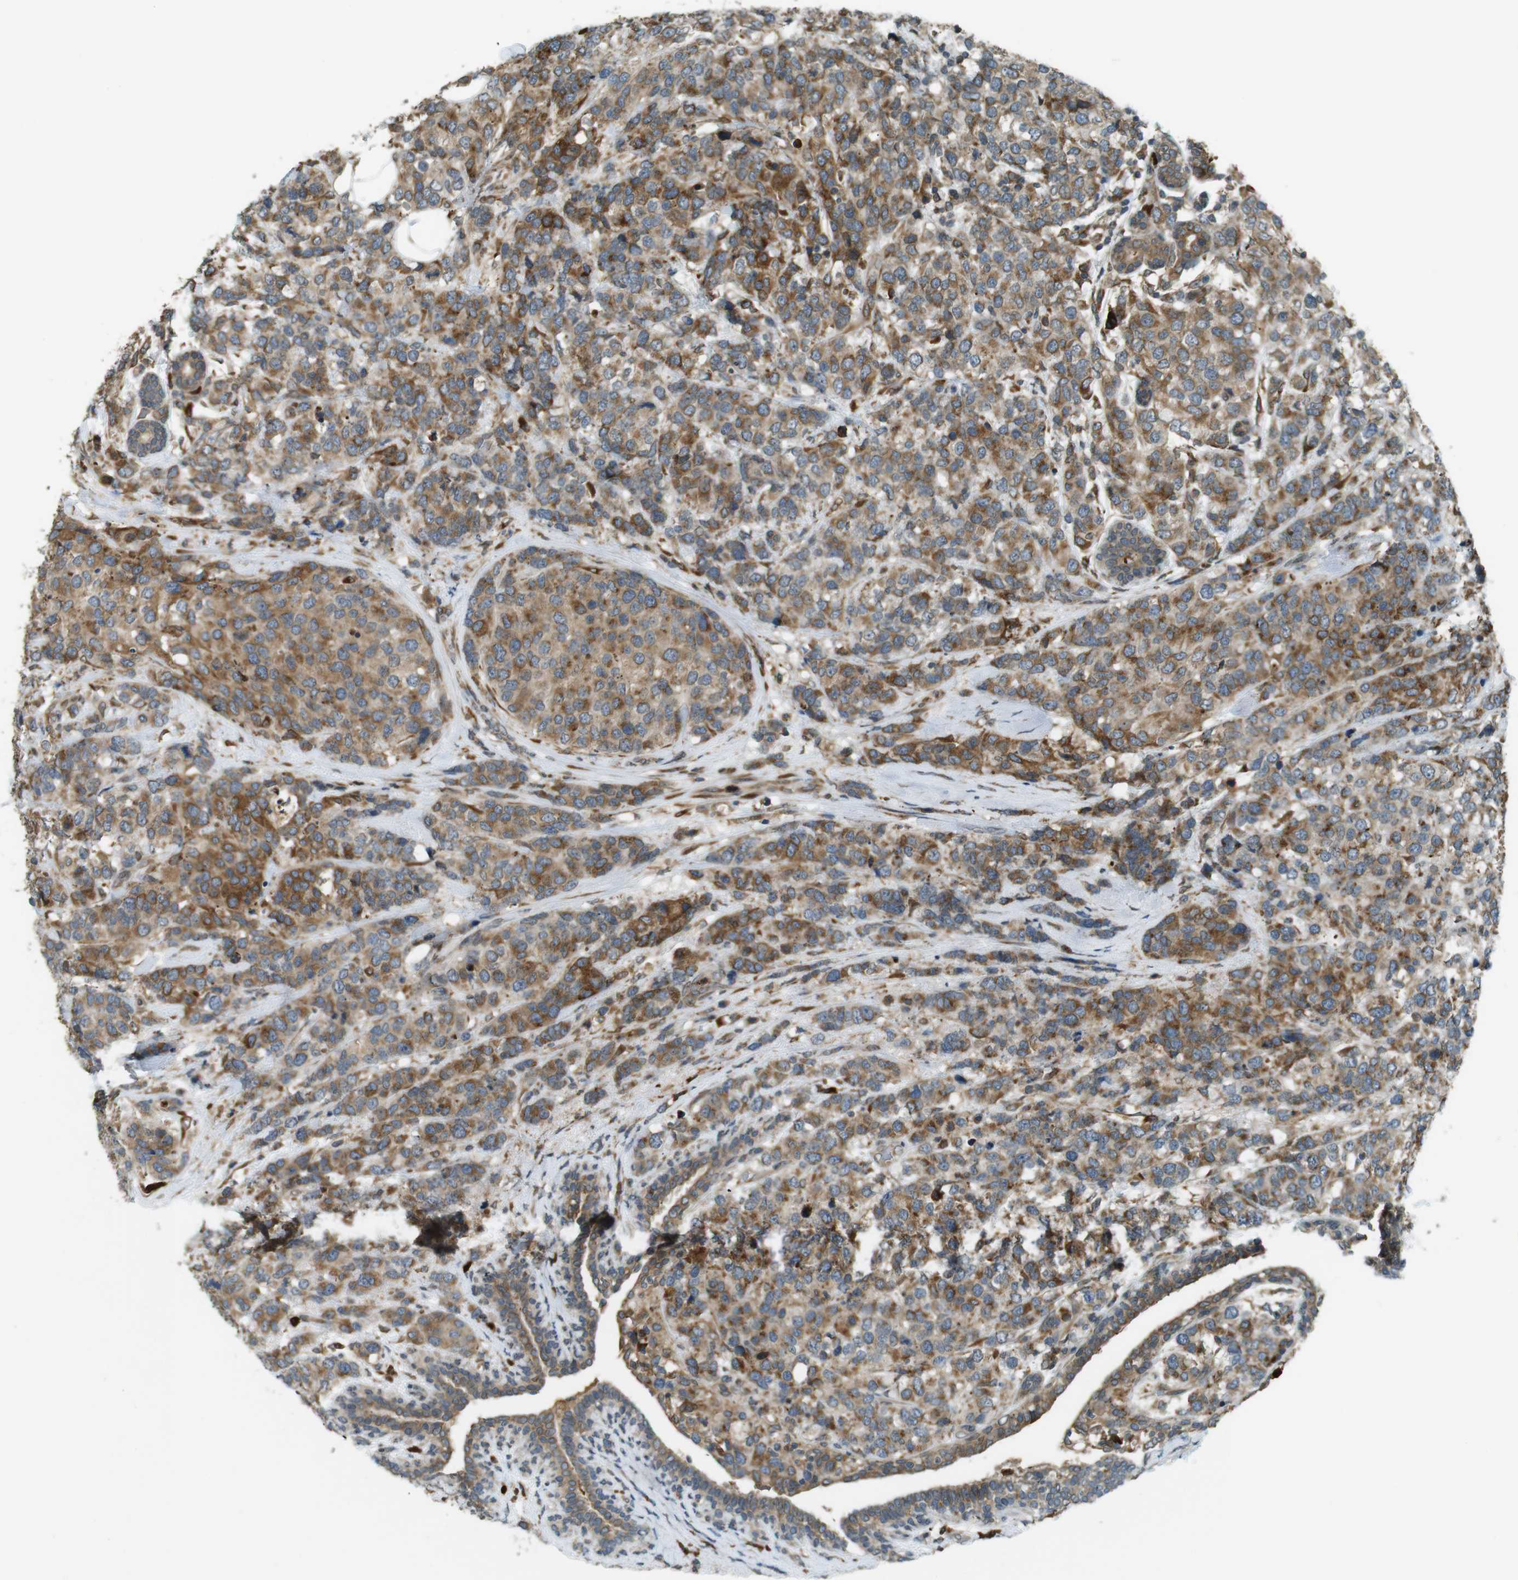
{"staining": {"intensity": "moderate", "quantity": ">75%", "location": "cytoplasmic/membranous"}, "tissue": "breast cancer", "cell_type": "Tumor cells", "image_type": "cancer", "snomed": [{"axis": "morphology", "description": "Lobular carcinoma"}, {"axis": "topography", "description": "Breast"}], "caption": "Breast cancer (lobular carcinoma) was stained to show a protein in brown. There is medium levels of moderate cytoplasmic/membranous expression in approximately >75% of tumor cells. (brown staining indicates protein expression, while blue staining denotes nuclei).", "gene": "TMED4", "patient": {"sex": "female", "age": 59}}